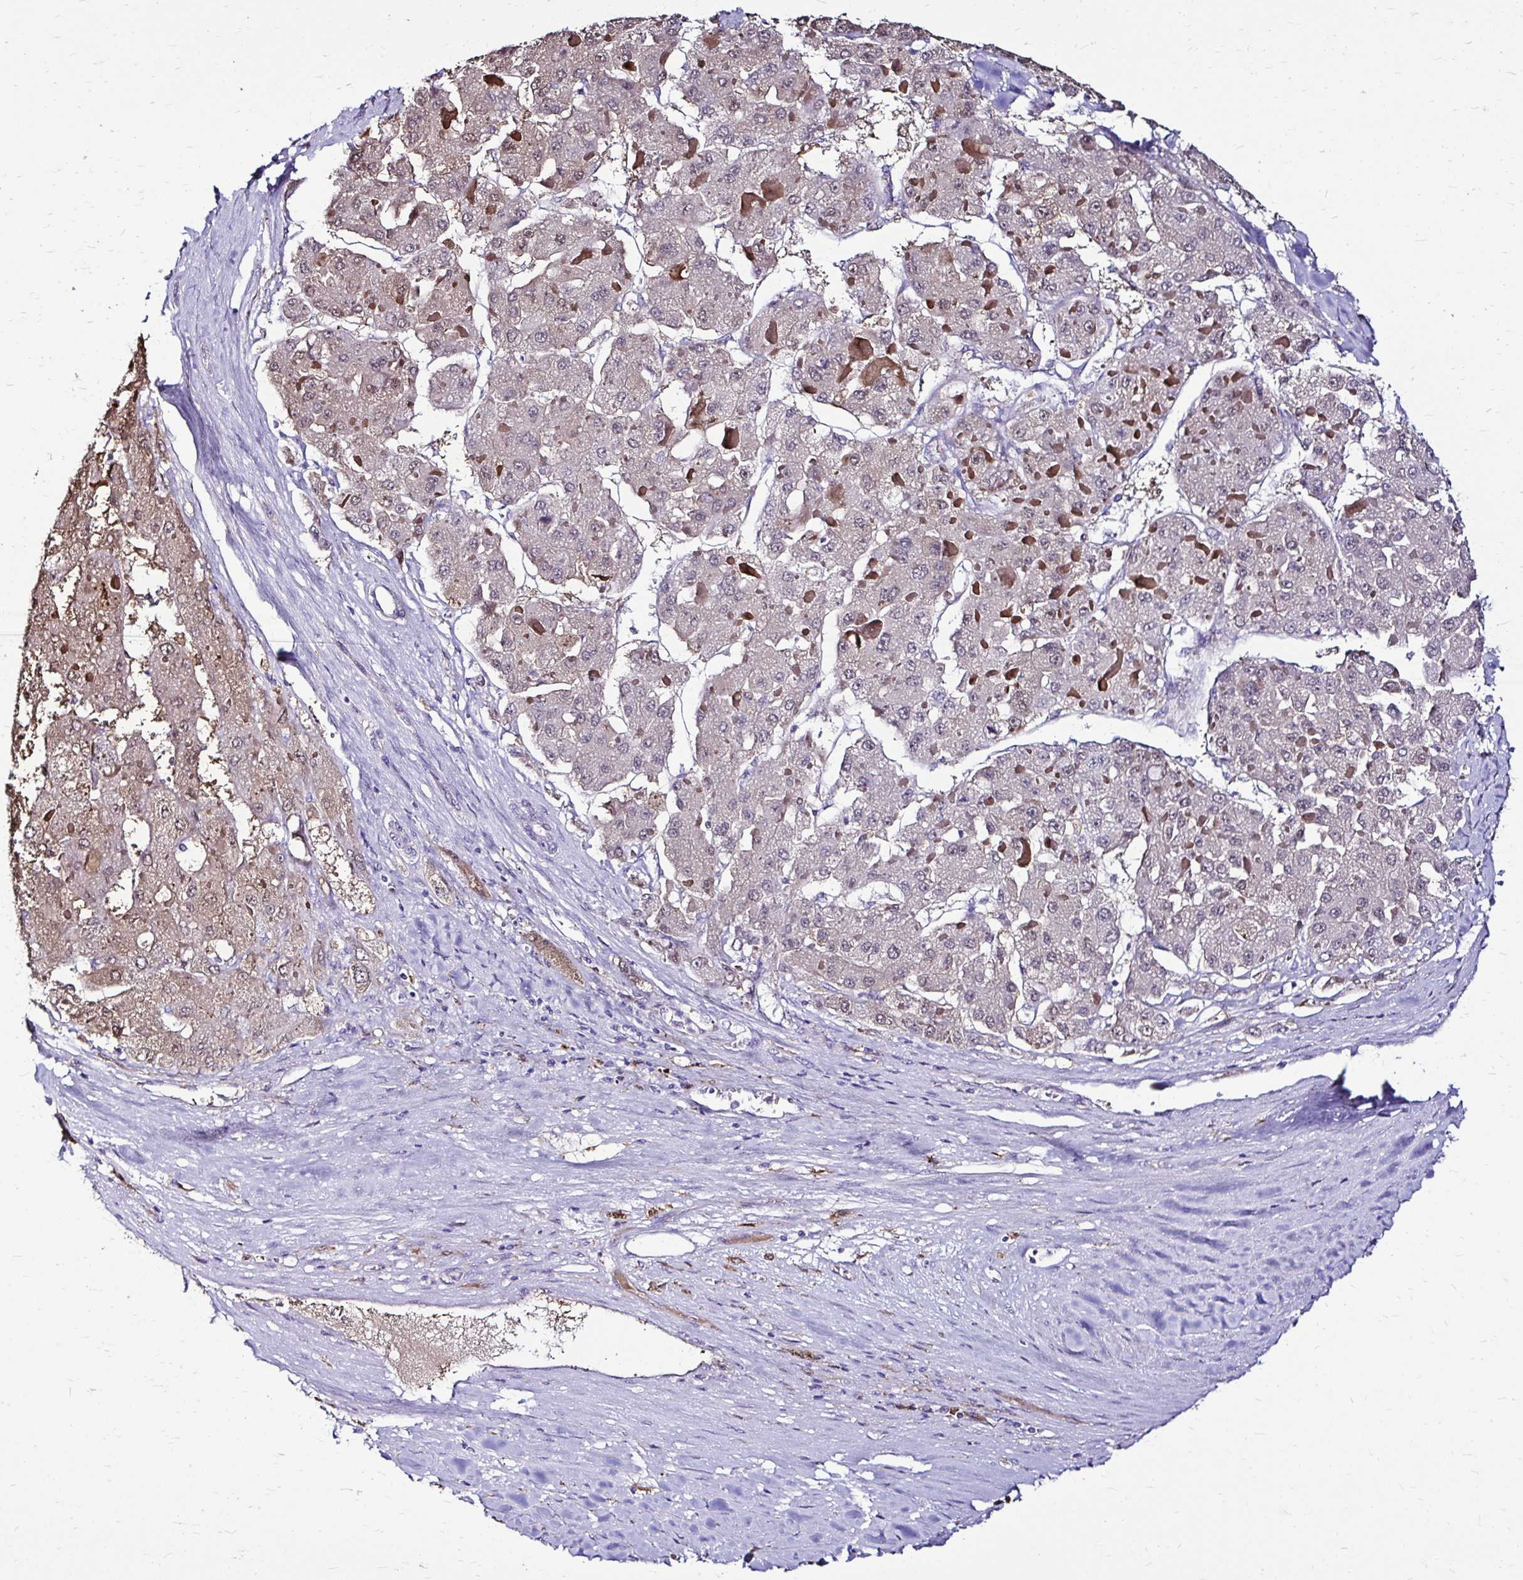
{"staining": {"intensity": "weak", "quantity": "<25%", "location": "cytoplasmic/membranous,nuclear"}, "tissue": "liver cancer", "cell_type": "Tumor cells", "image_type": "cancer", "snomed": [{"axis": "morphology", "description": "Carcinoma, Hepatocellular, NOS"}, {"axis": "topography", "description": "Liver"}], "caption": "IHC image of neoplastic tissue: human liver cancer (hepatocellular carcinoma) stained with DAB exhibits no significant protein staining in tumor cells. Nuclei are stained in blue.", "gene": "IDH1", "patient": {"sex": "female", "age": 73}}